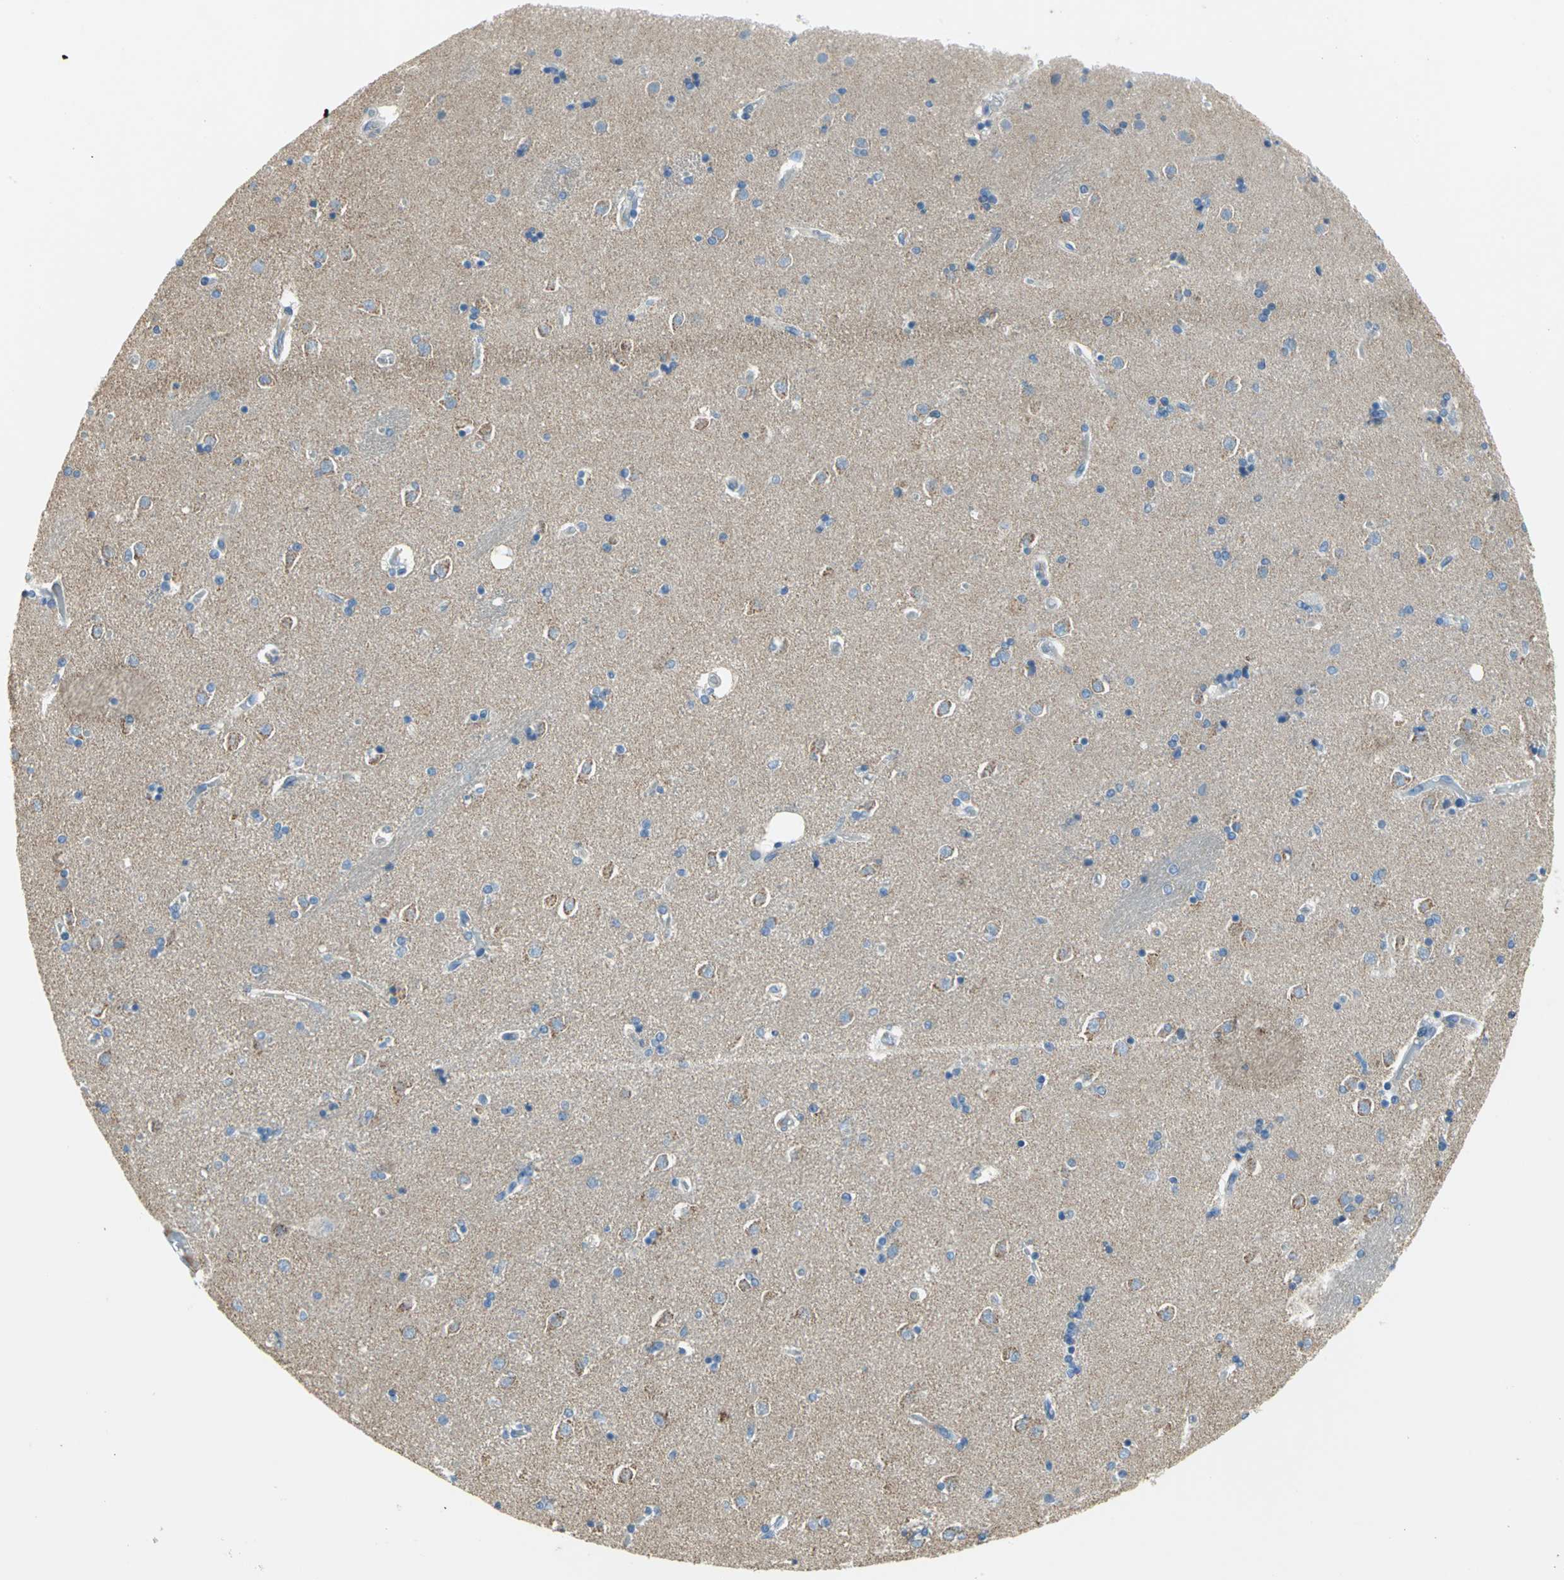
{"staining": {"intensity": "negative", "quantity": "none", "location": "none"}, "tissue": "caudate", "cell_type": "Glial cells", "image_type": "normal", "snomed": [{"axis": "morphology", "description": "Normal tissue, NOS"}, {"axis": "topography", "description": "Lateral ventricle wall"}], "caption": "Caudate was stained to show a protein in brown. There is no significant positivity in glial cells.", "gene": "ALOX15", "patient": {"sex": "female", "age": 54}}